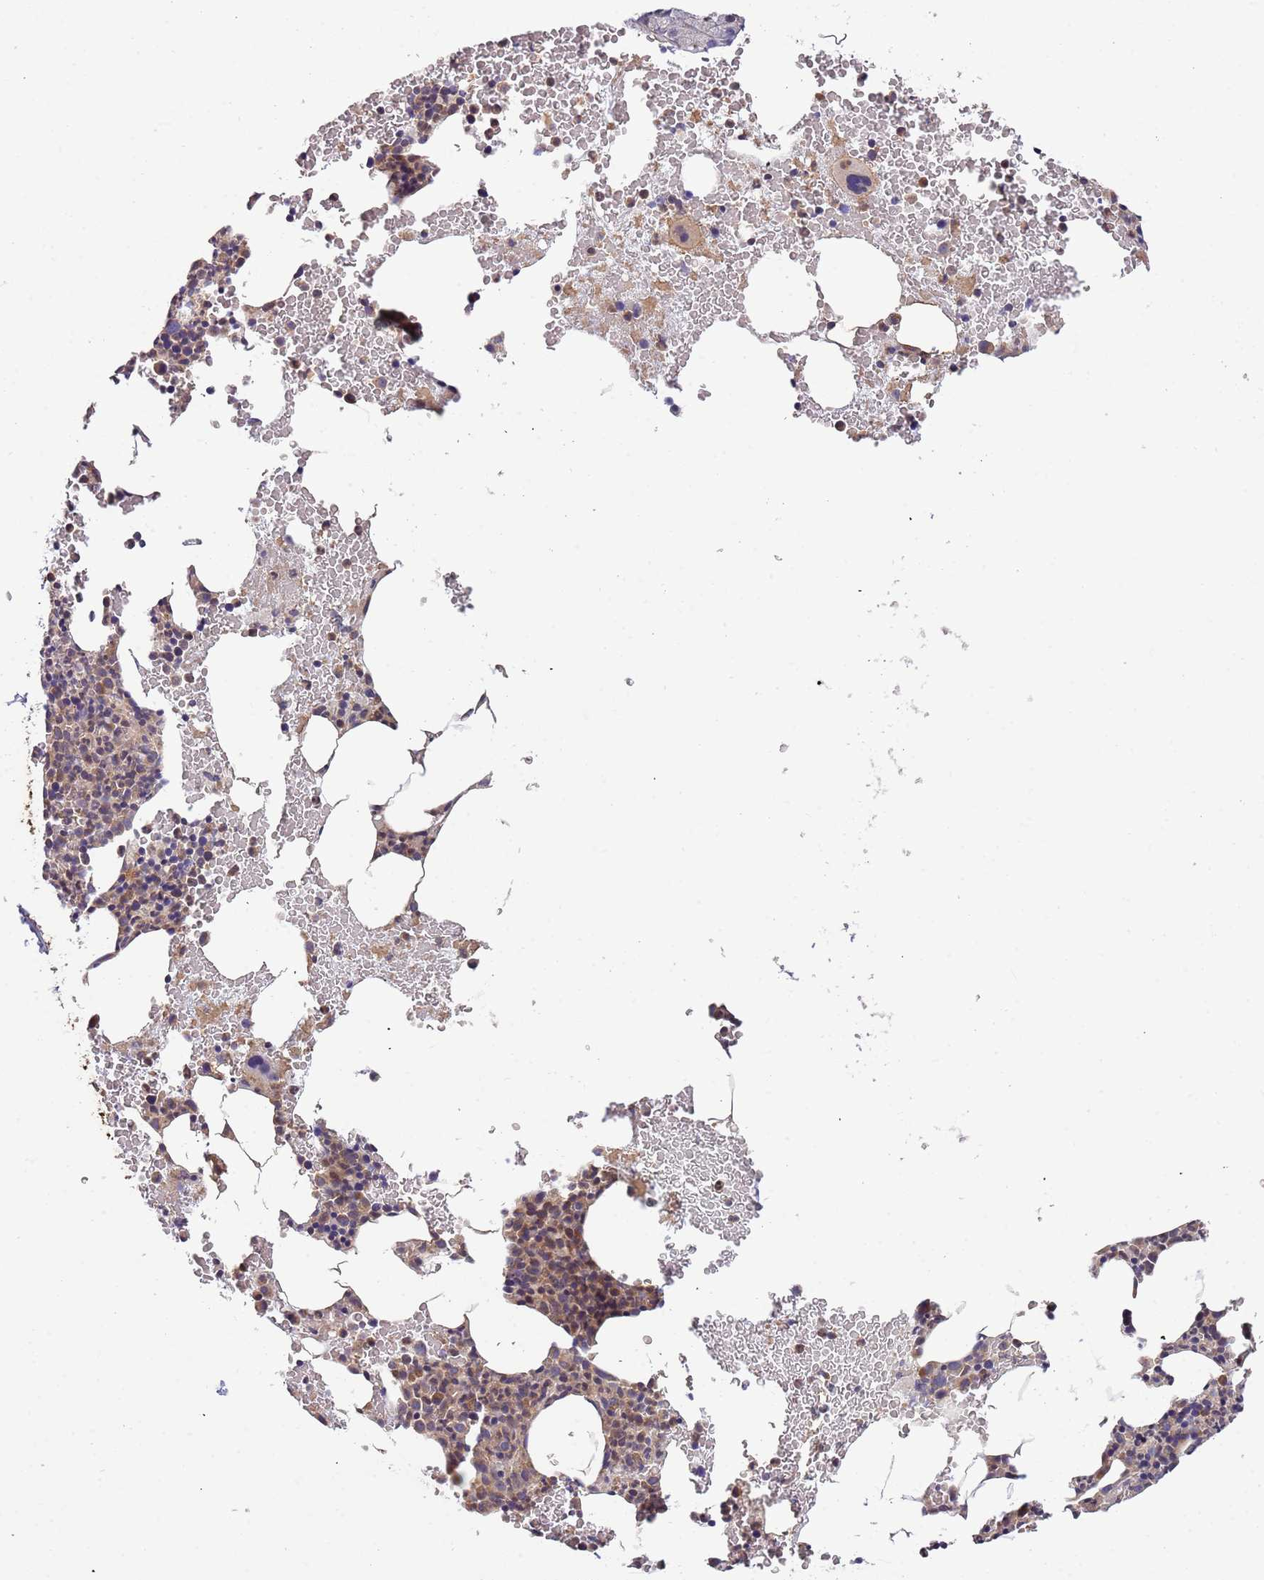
{"staining": {"intensity": "weak", "quantity": "25%-75%", "location": "cytoplasmic/membranous"}, "tissue": "bone marrow", "cell_type": "Hematopoietic cells", "image_type": "normal", "snomed": [{"axis": "morphology", "description": "Normal tissue, NOS"}, {"axis": "morphology", "description": "Inflammation, NOS"}, {"axis": "topography", "description": "Bone marrow"}], "caption": "Immunohistochemical staining of normal human bone marrow shows 25%-75% levels of weak cytoplasmic/membranous protein staining in approximately 25%-75% of hematopoietic cells.", "gene": "LAMB4", "patient": {"sex": "female", "age": 78}}